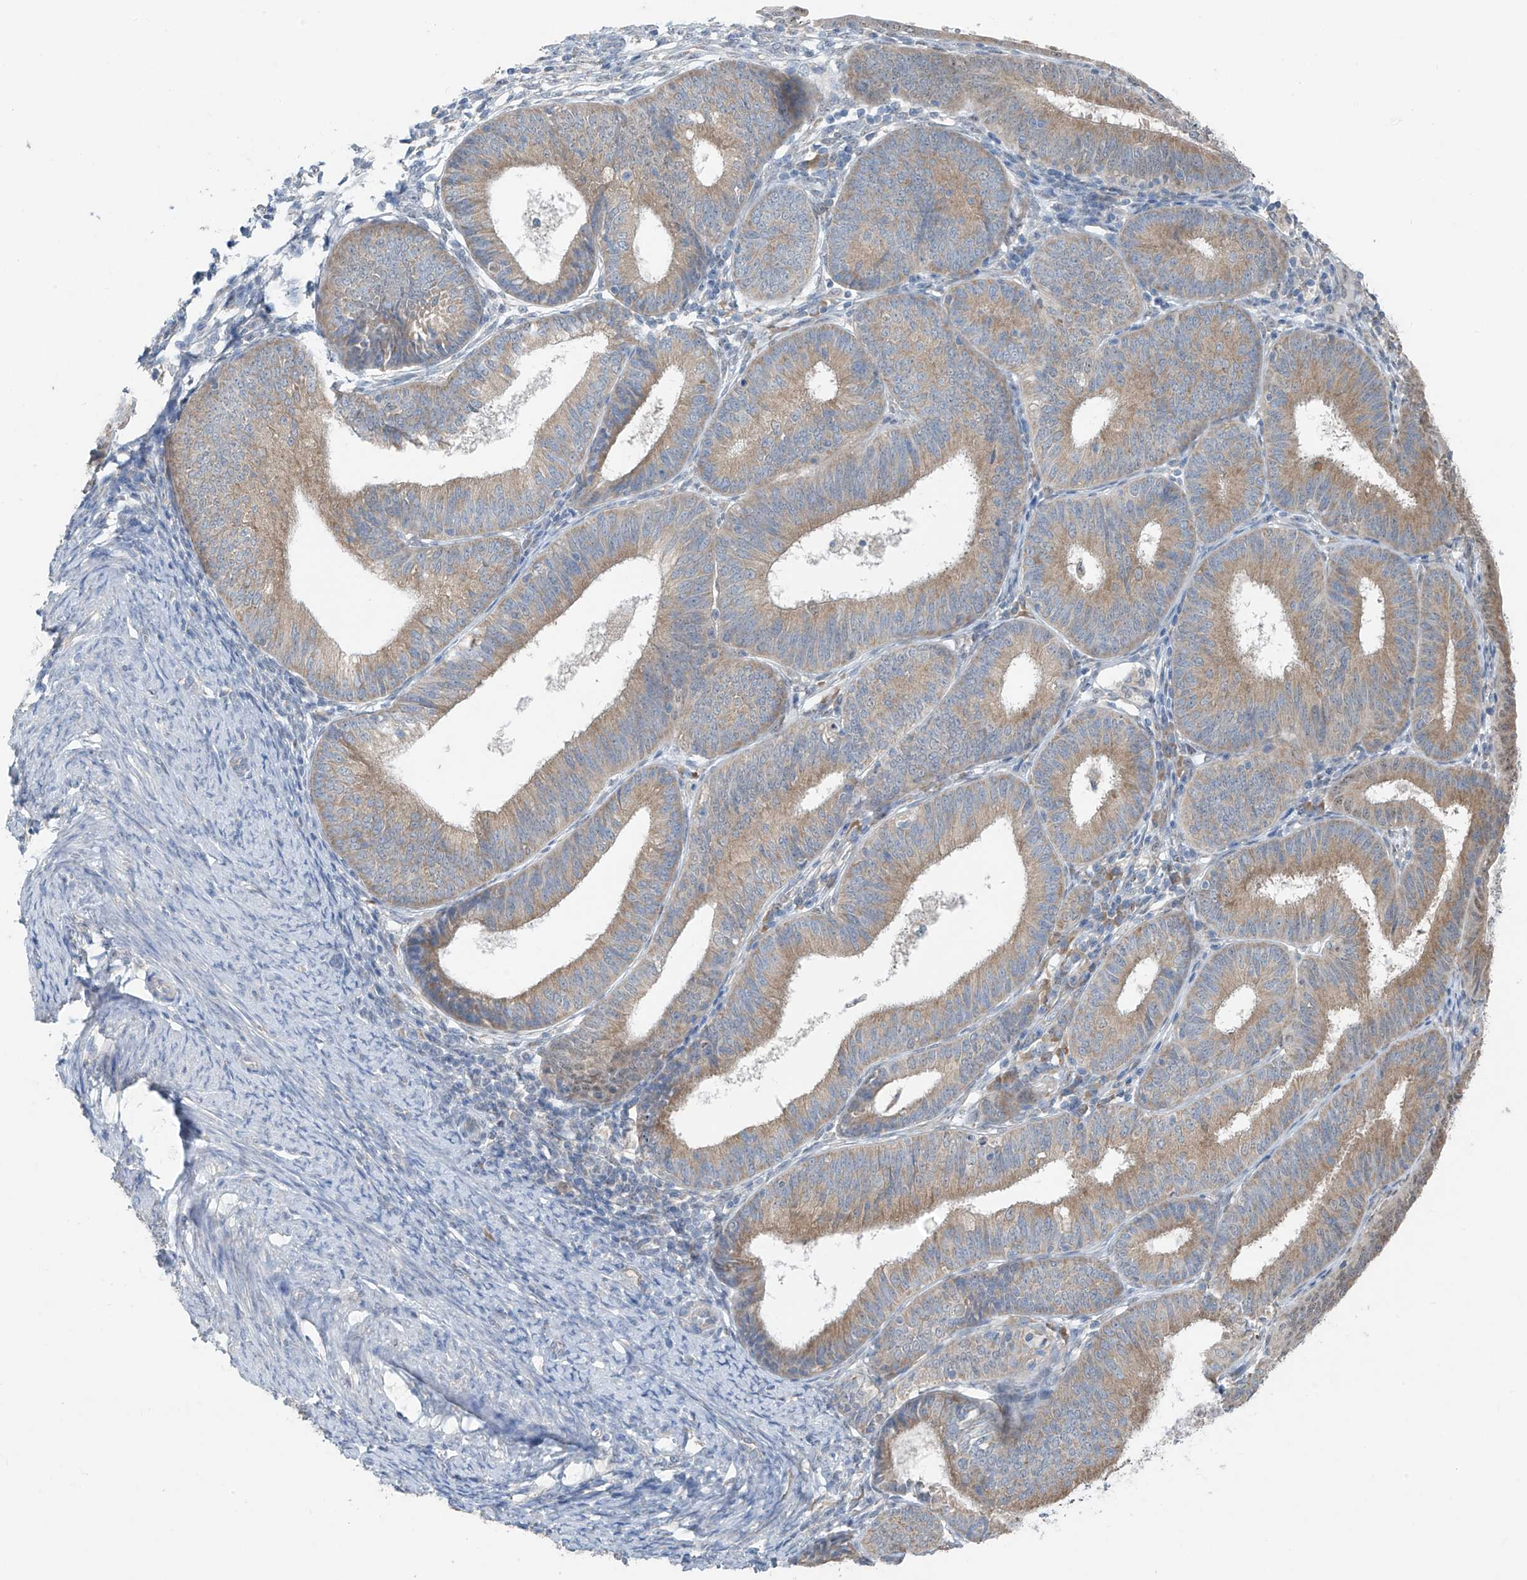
{"staining": {"intensity": "weak", "quantity": "25%-75%", "location": "cytoplasmic/membranous,nuclear"}, "tissue": "endometrial cancer", "cell_type": "Tumor cells", "image_type": "cancer", "snomed": [{"axis": "morphology", "description": "Adenocarcinoma, NOS"}, {"axis": "topography", "description": "Endometrium"}], "caption": "Weak cytoplasmic/membranous and nuclear protein staining is appreciated in approximately 25%-75% of tumor cells in endometrial cancer.", "gene": "RPL4", "patient": {"sex": "female", "age": 51}}